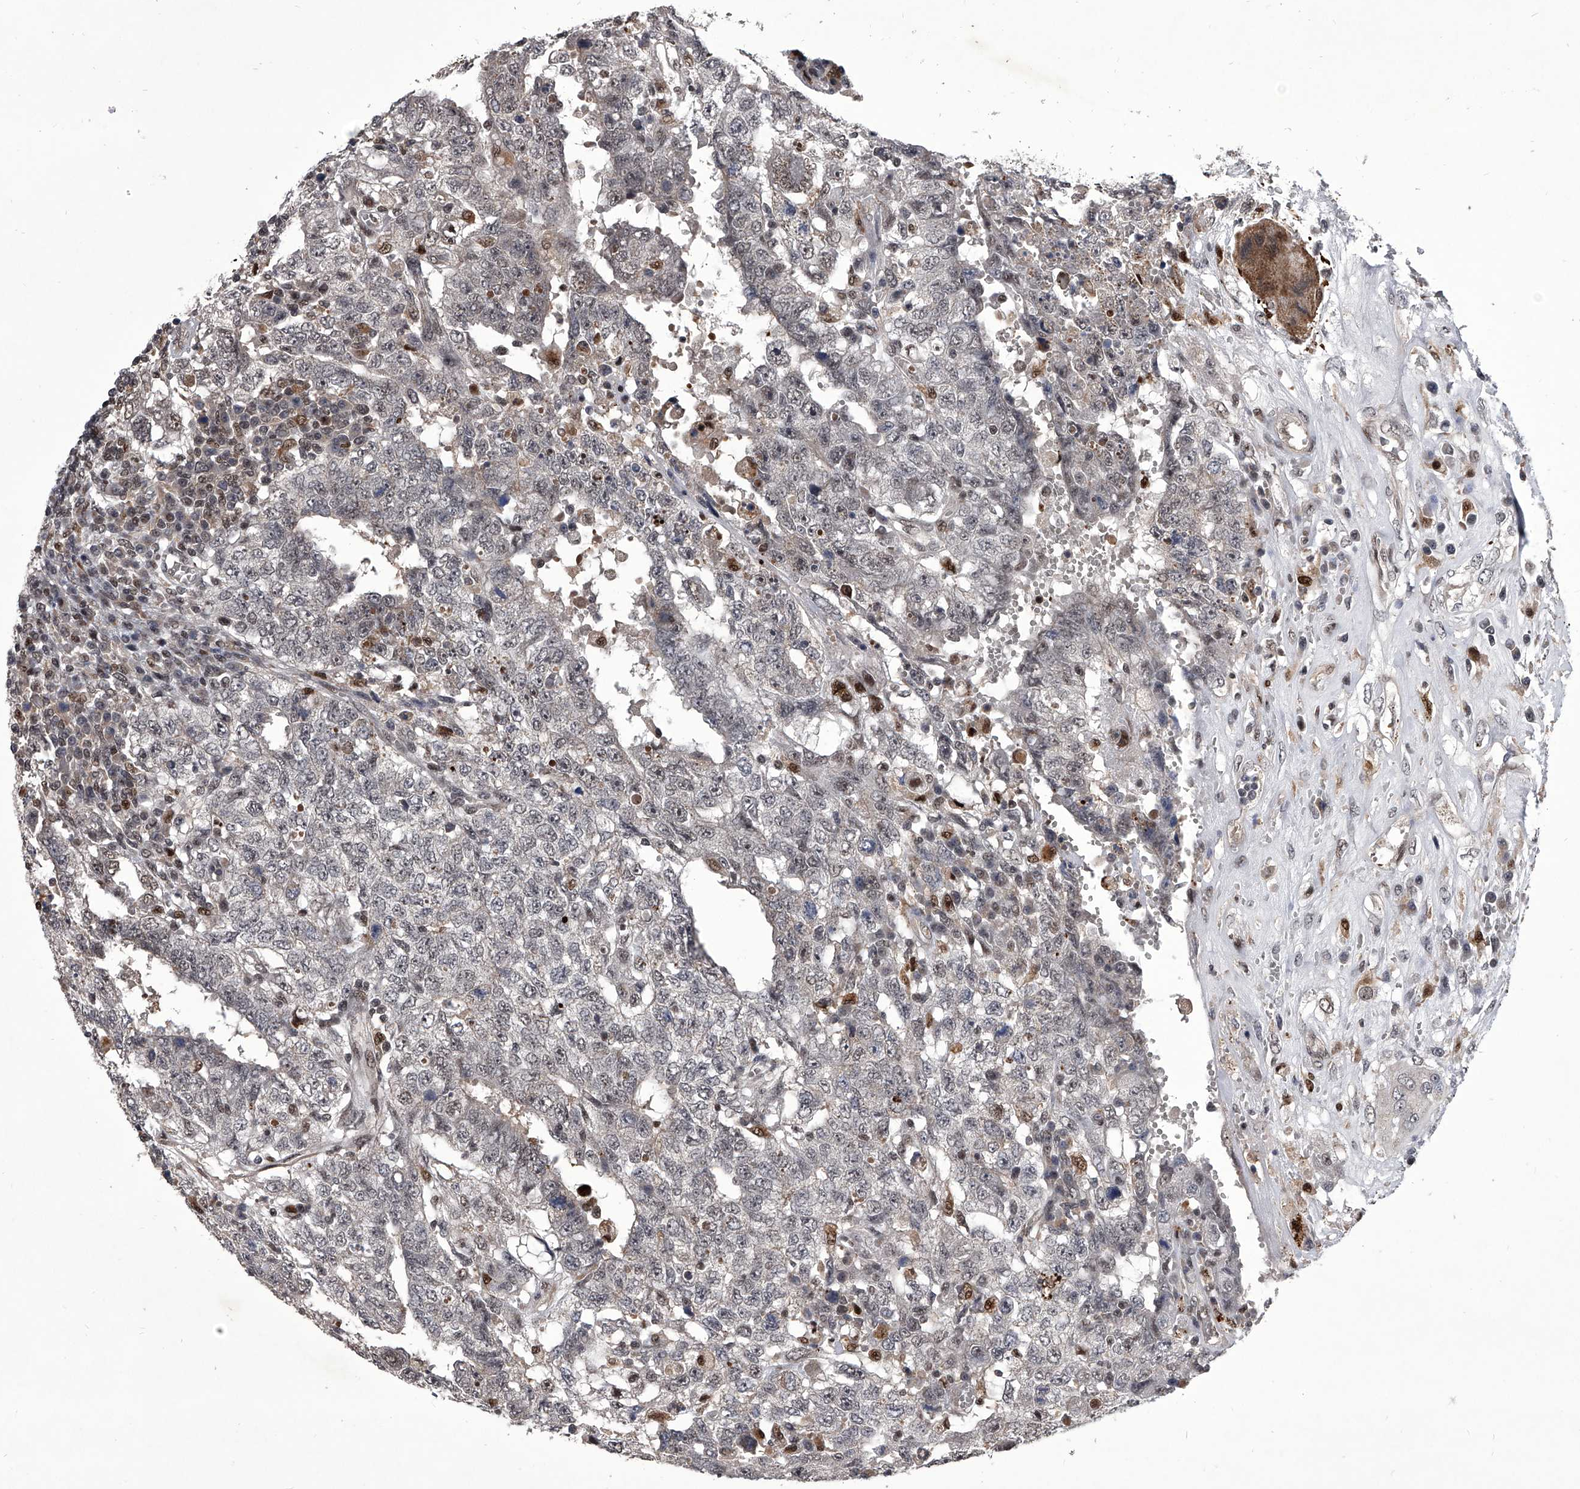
{"staining": {"intensity": "weak", "quantity": "<25%", "location": "nuclear"}, "tissue": "testis cancer", "cell_type": "Tumor cells", "image_type": "cancer", "snomed": [{"axis": "morphology", "description": "Carcinoma, Embryonal, NOS"}, {"axis": "topography", "description": "Testis"}], "caption": "Human testis cancer stained for a protein using IHC demonstrates no expression in tumor cells.", "gene": "CMTR1", "patient": {"sex": "male", "age": 26}}